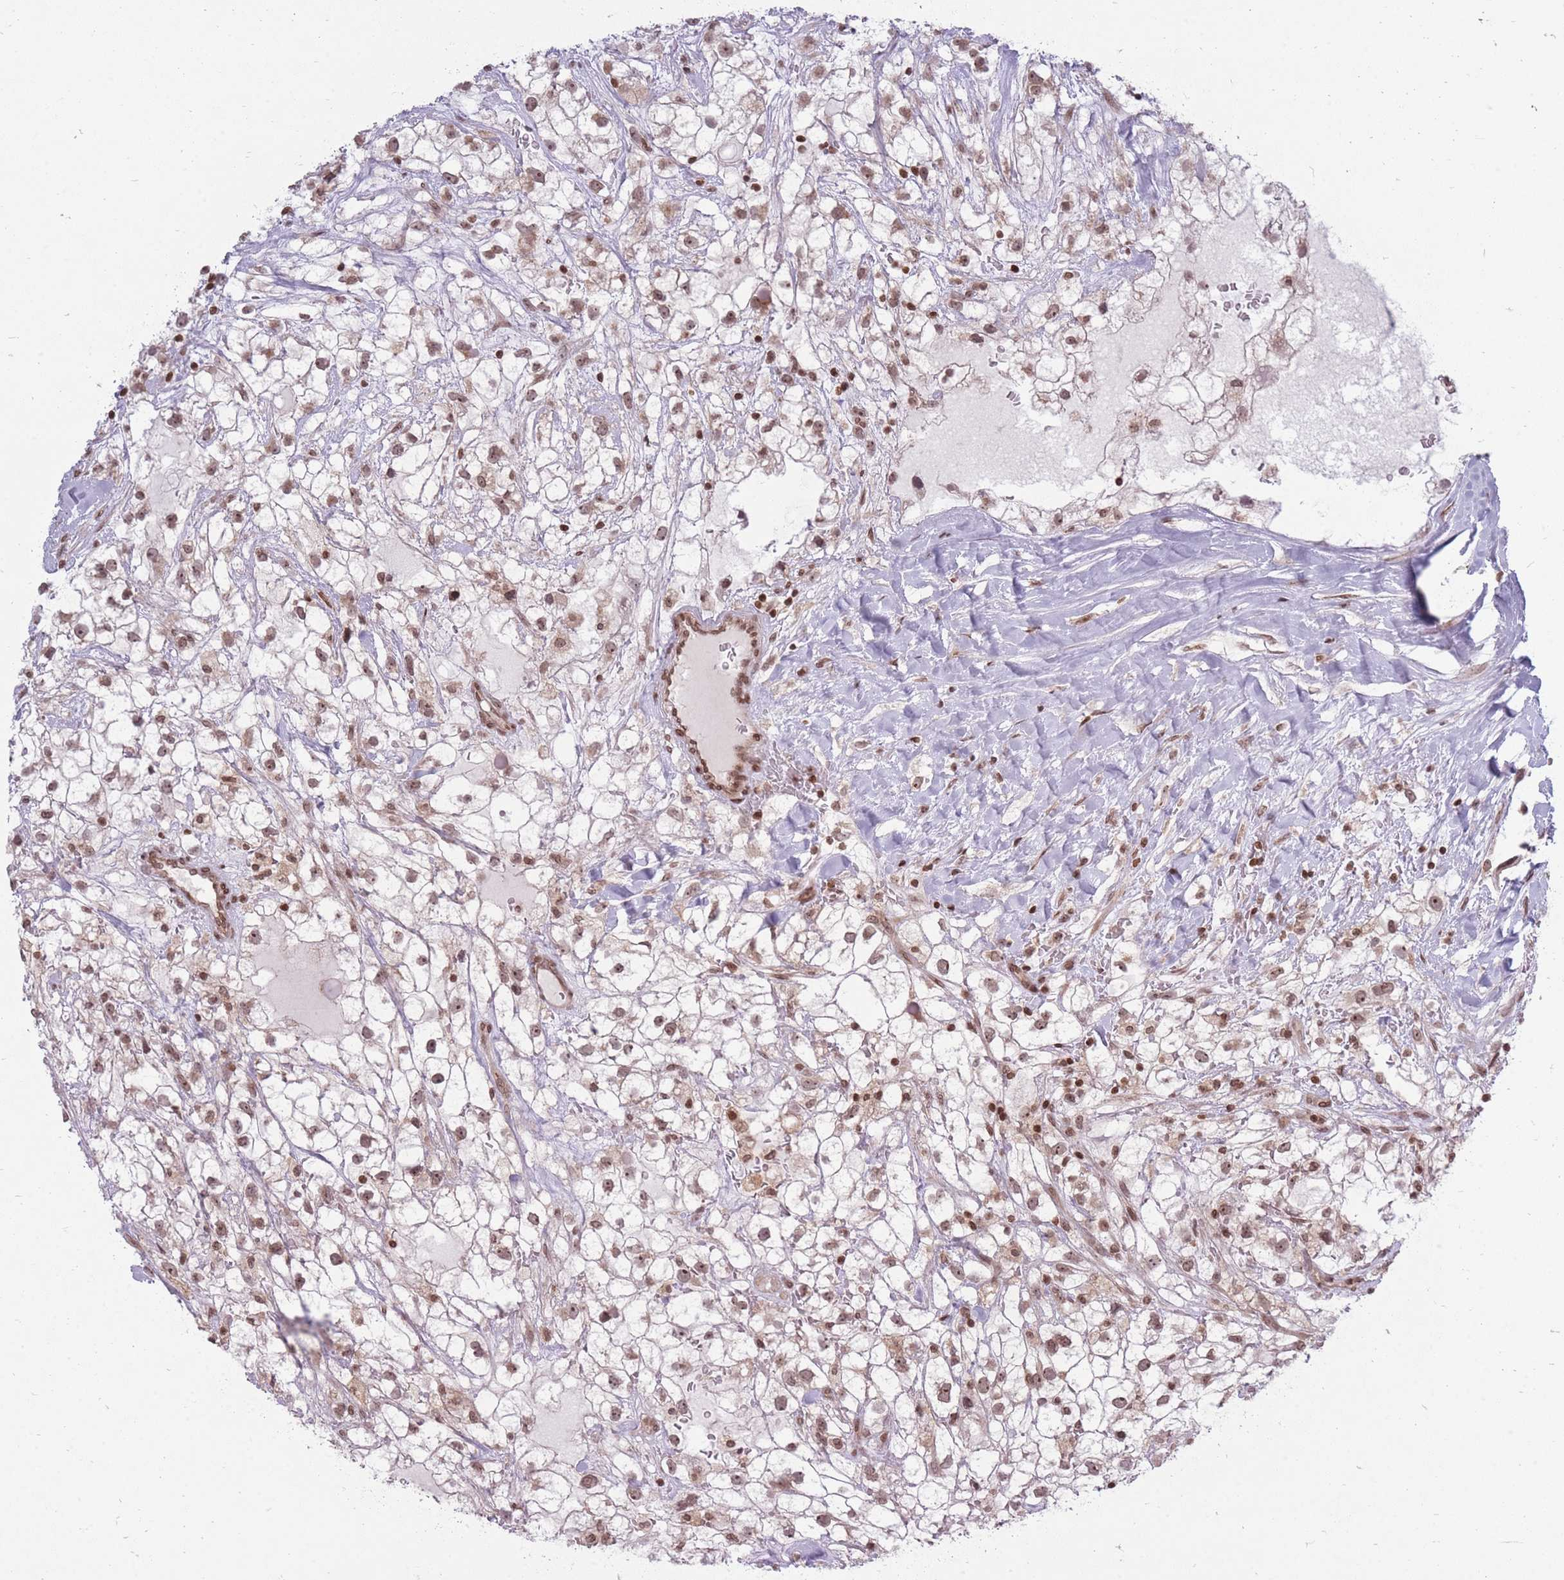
{"staining": {"intensity": "moderate", "quantity": ">75%", "location": "nuclear"}, "tissue": "renal cancer", "cell_type": "Tumor cells", "image_type": "cancer", "snomed": [{"axis": "morphology", "description": "Adenocarcinoma, NOS"}, {"axis": "topography", "description": "Kidney"}], "caption": "DAB immunohistochemical staining of renal cancer (adenocarcinoma) displays moderate nuclear protein expression in approximately >75% of tumor cells.", "gene": "TMC6", "patient": {"sex": "male", "age": 59}}